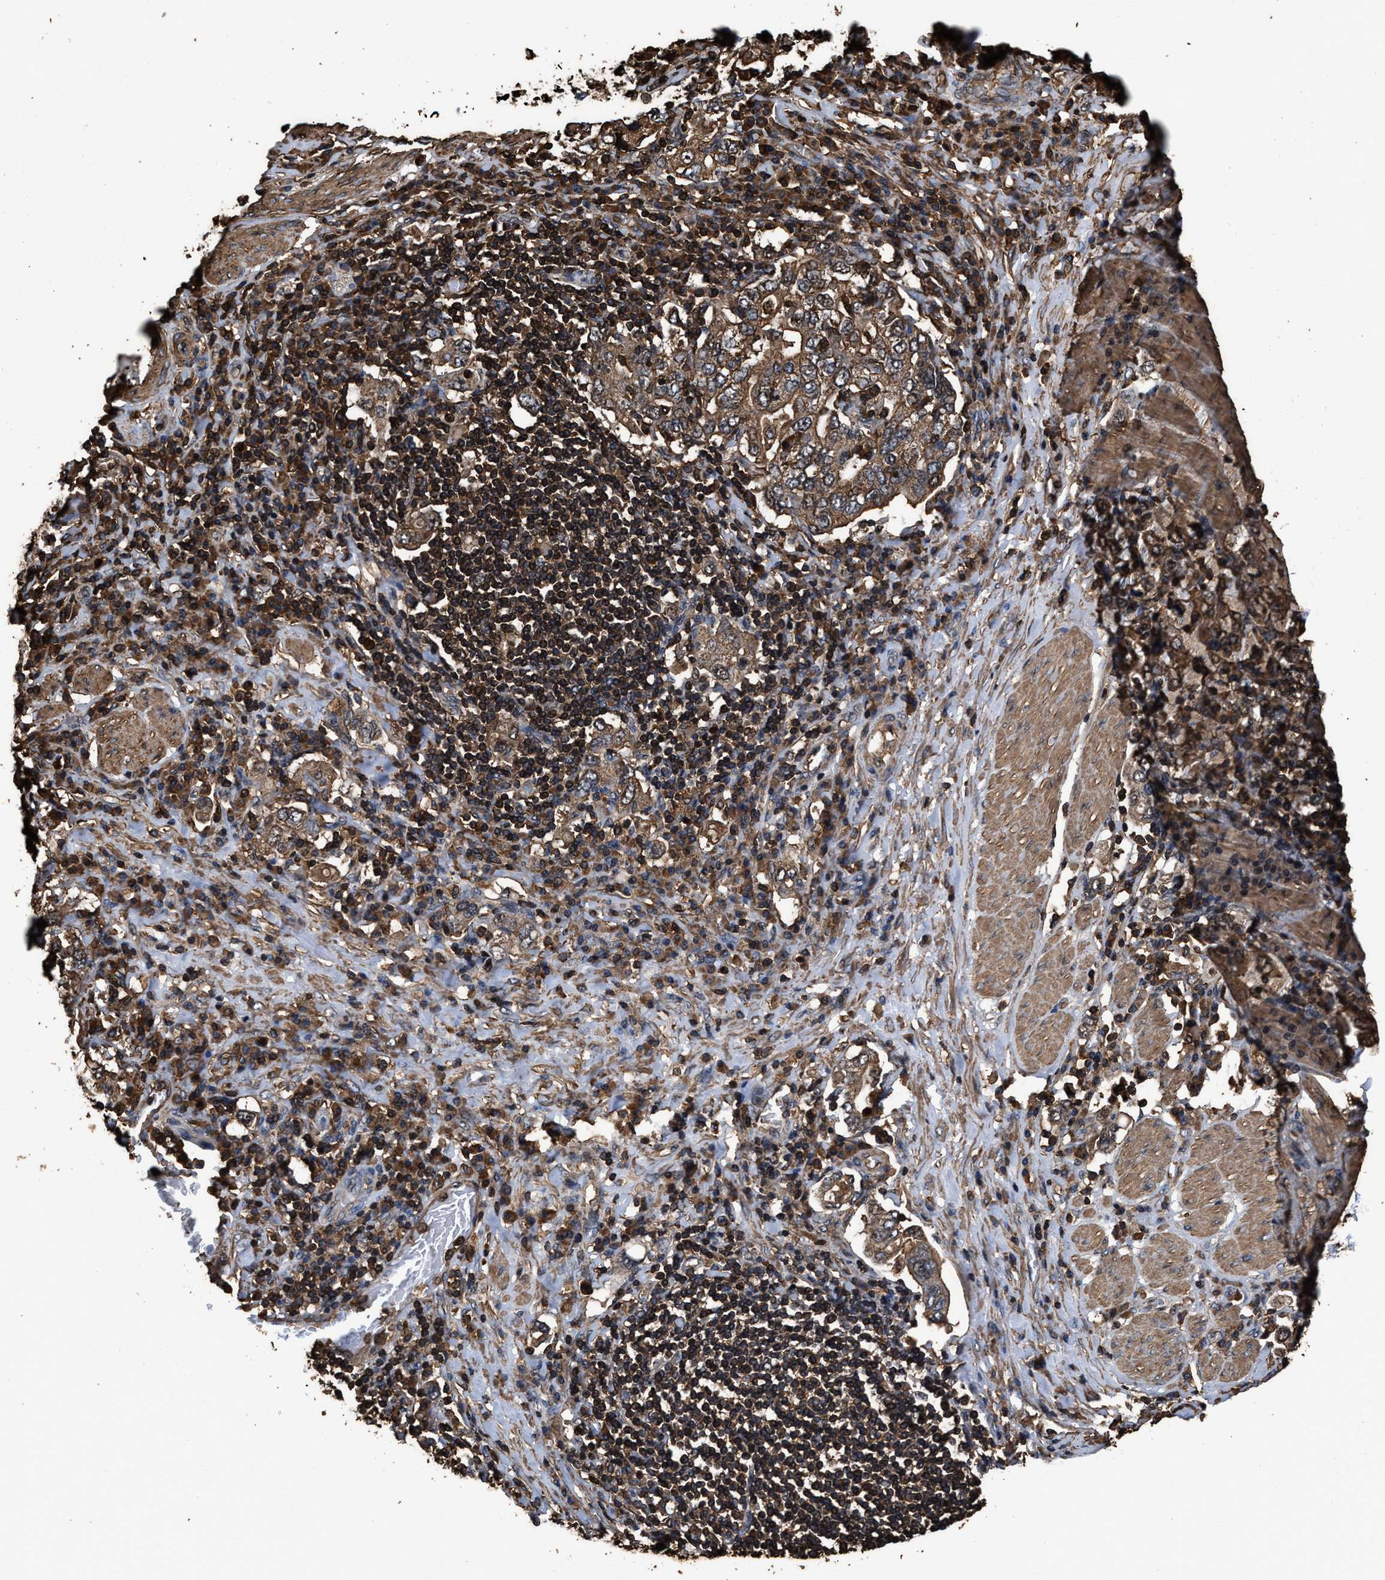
{"staining": {"intensity": "moderate", "quantity": ">75%", "location": "cytoplasmic/membranous"}, "tissue": "stomach cancer", "cell_type": "Tumor cells", "image_type": "cancer", "snomed": [{"axis": "morphology", "description": "Adenocarcinoma, NOS"}, {"axis": "topography", "description": "Stomach, upper"}], "caption": "Protein staining of stomach adenocarcinoma tissue exhibits moderate cytoplasmic/membranous expression in approximately >75% of tumor cells. (DAB (3,3'-diaminobenzidine) = brown stain, brightfield microscopy at high magnification).", "gene": "KBTBD2", "patient": {"sex": "male", "age": 62}}